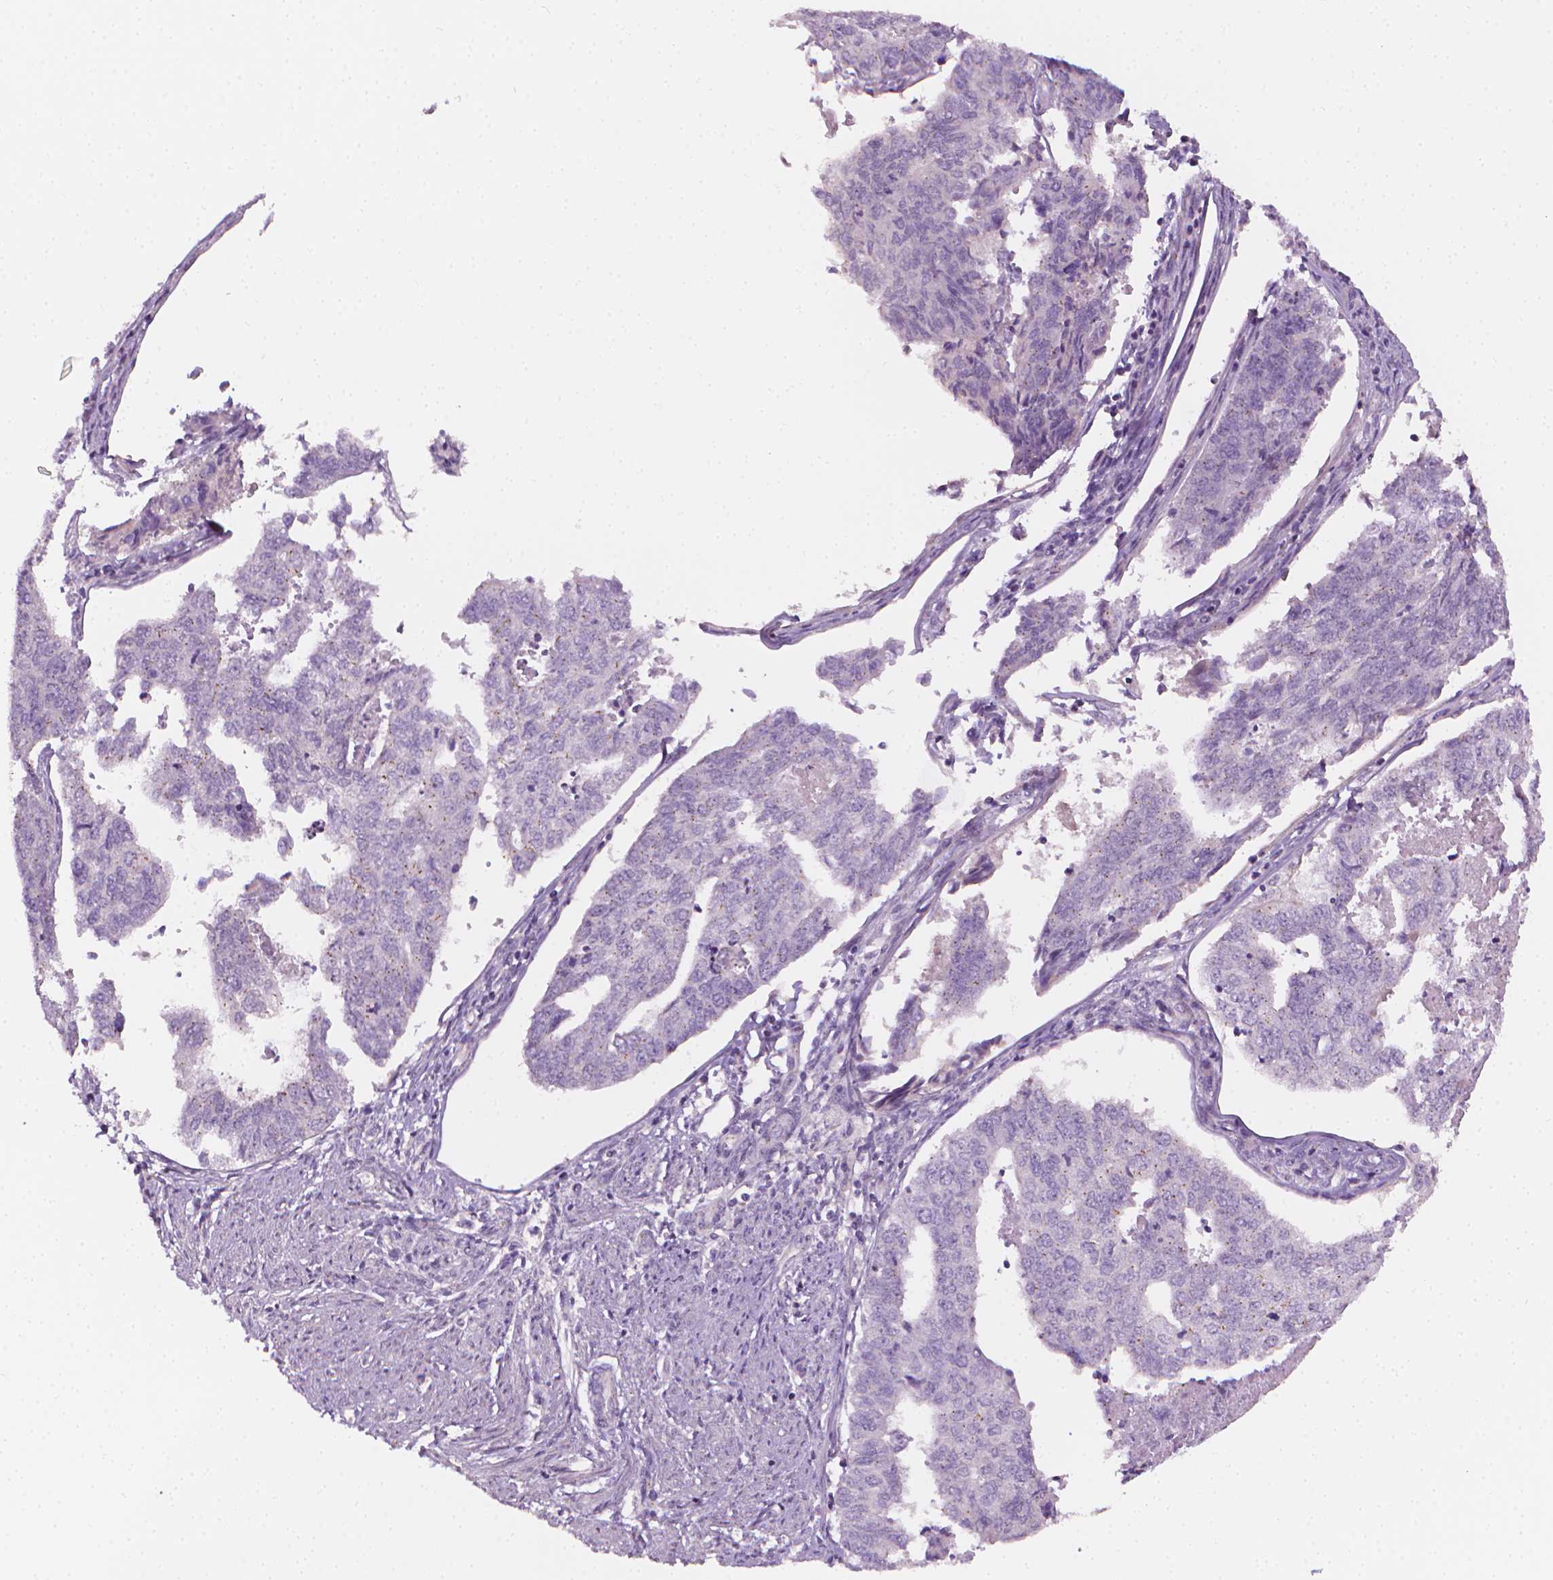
{"staining": {"intensity": "negative", "quantity": "none", "location": "none"}, "tissue": "endometrial cancer", "cell_type": "Tumor cells", "image_type": "cancer", "snomed": [{"axis": "morphology", "description": "Adenocarcinoma, NOS"}, {"axis": "topography", "description": "Endometrium"}], "caption": "Tumor cells are negative for brown protein staining in adenocarcinoma (endometrial). The staining is performed using DAB brown chromogen with nuclei counter-stained in using hematoxylin.", "gene": "NCAN", "patient": {"sex": "female", "age": 73}}